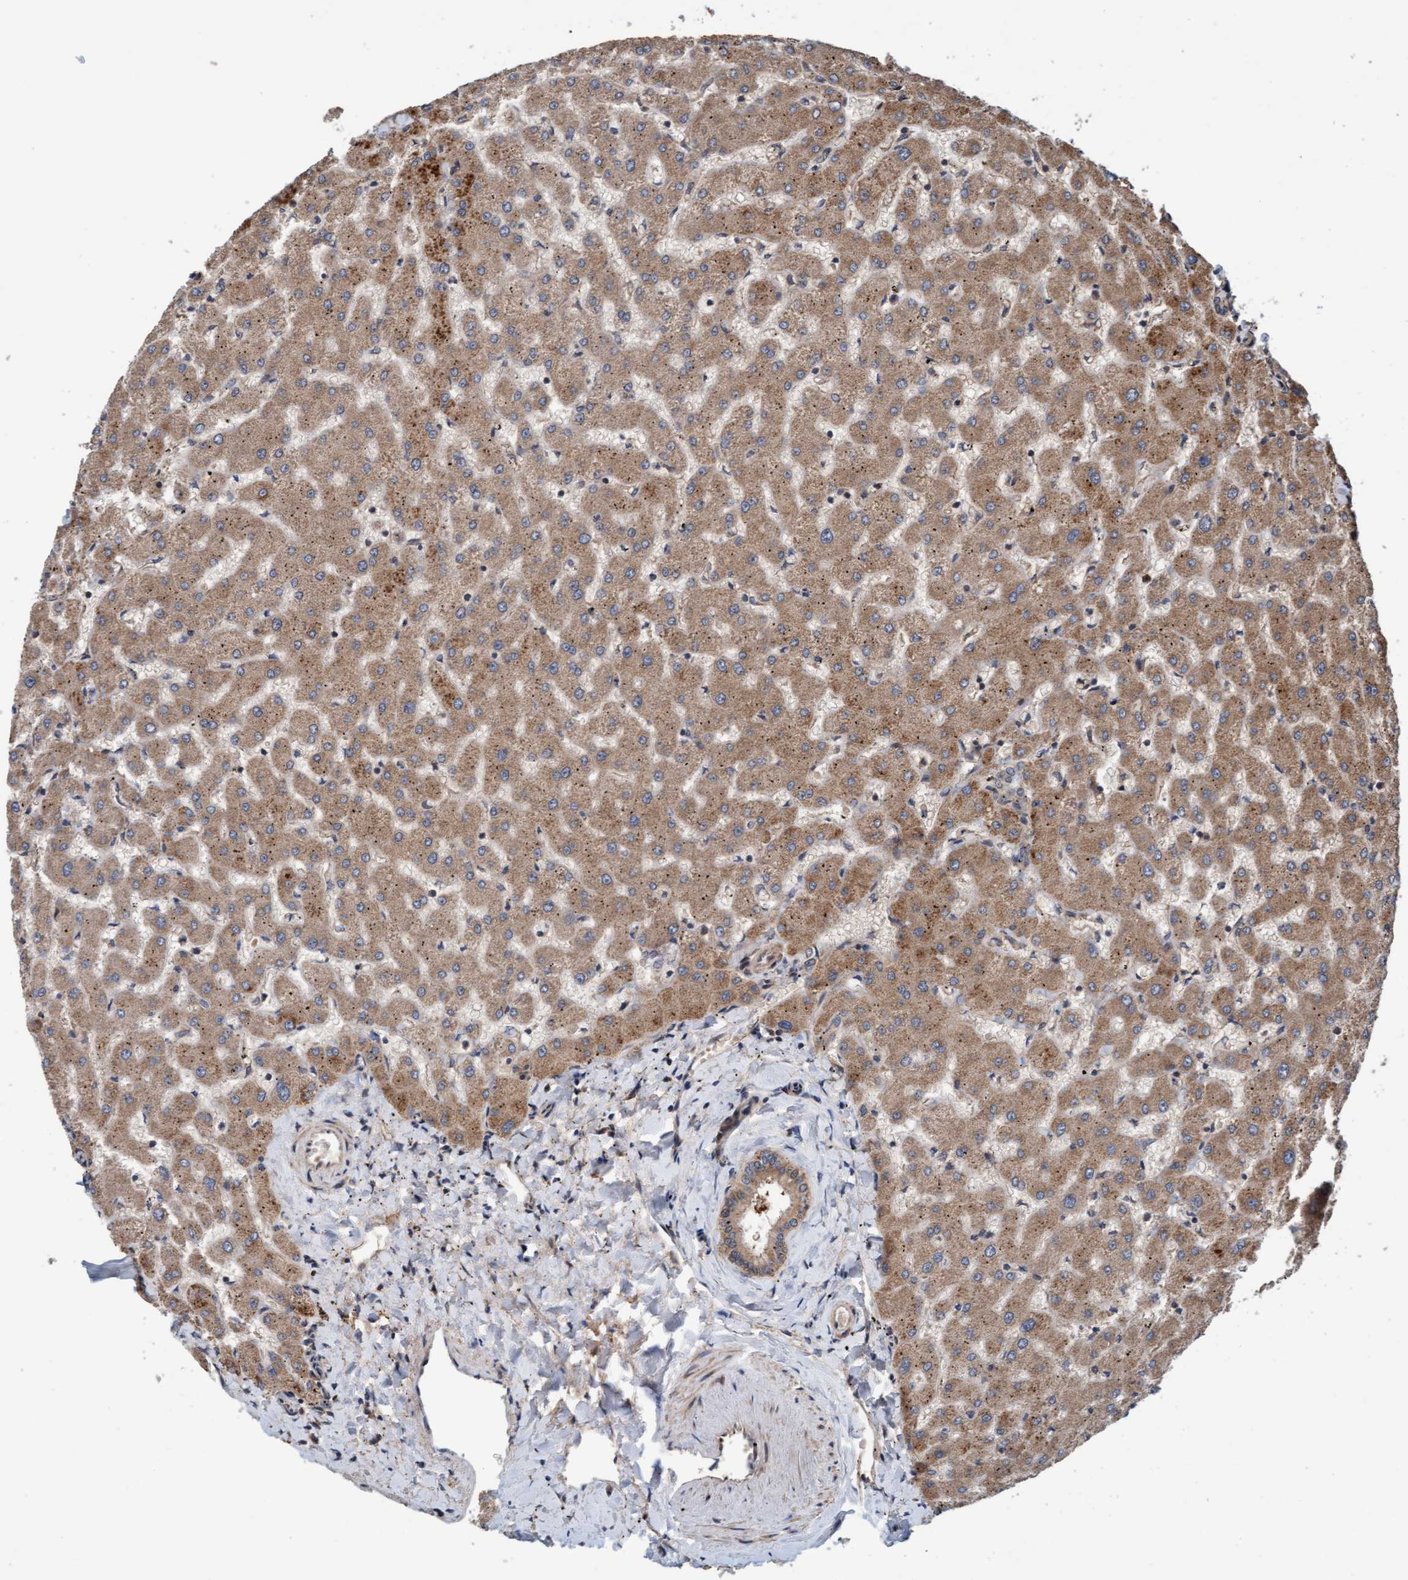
{"staining": {"intensity": "weak", "quantity": ">75%", "location": "cytoplasmic/membranous"}, "tissue": "liver", "cell_type": "Cholangiocytes", "image_type": "normal", "snomed": [{"axis": "morphology", "description": "Normal tissue, NOS"}, {"axis": "topography", "description": "Liver"}], "caption": "Protein analysis of normal liver reveals weak cytoplasmic/membranous positivity in approximately >75% of cholangiocytes.", "gene": "MLXIP", "patient": {"sex": "female", "age": 63}}